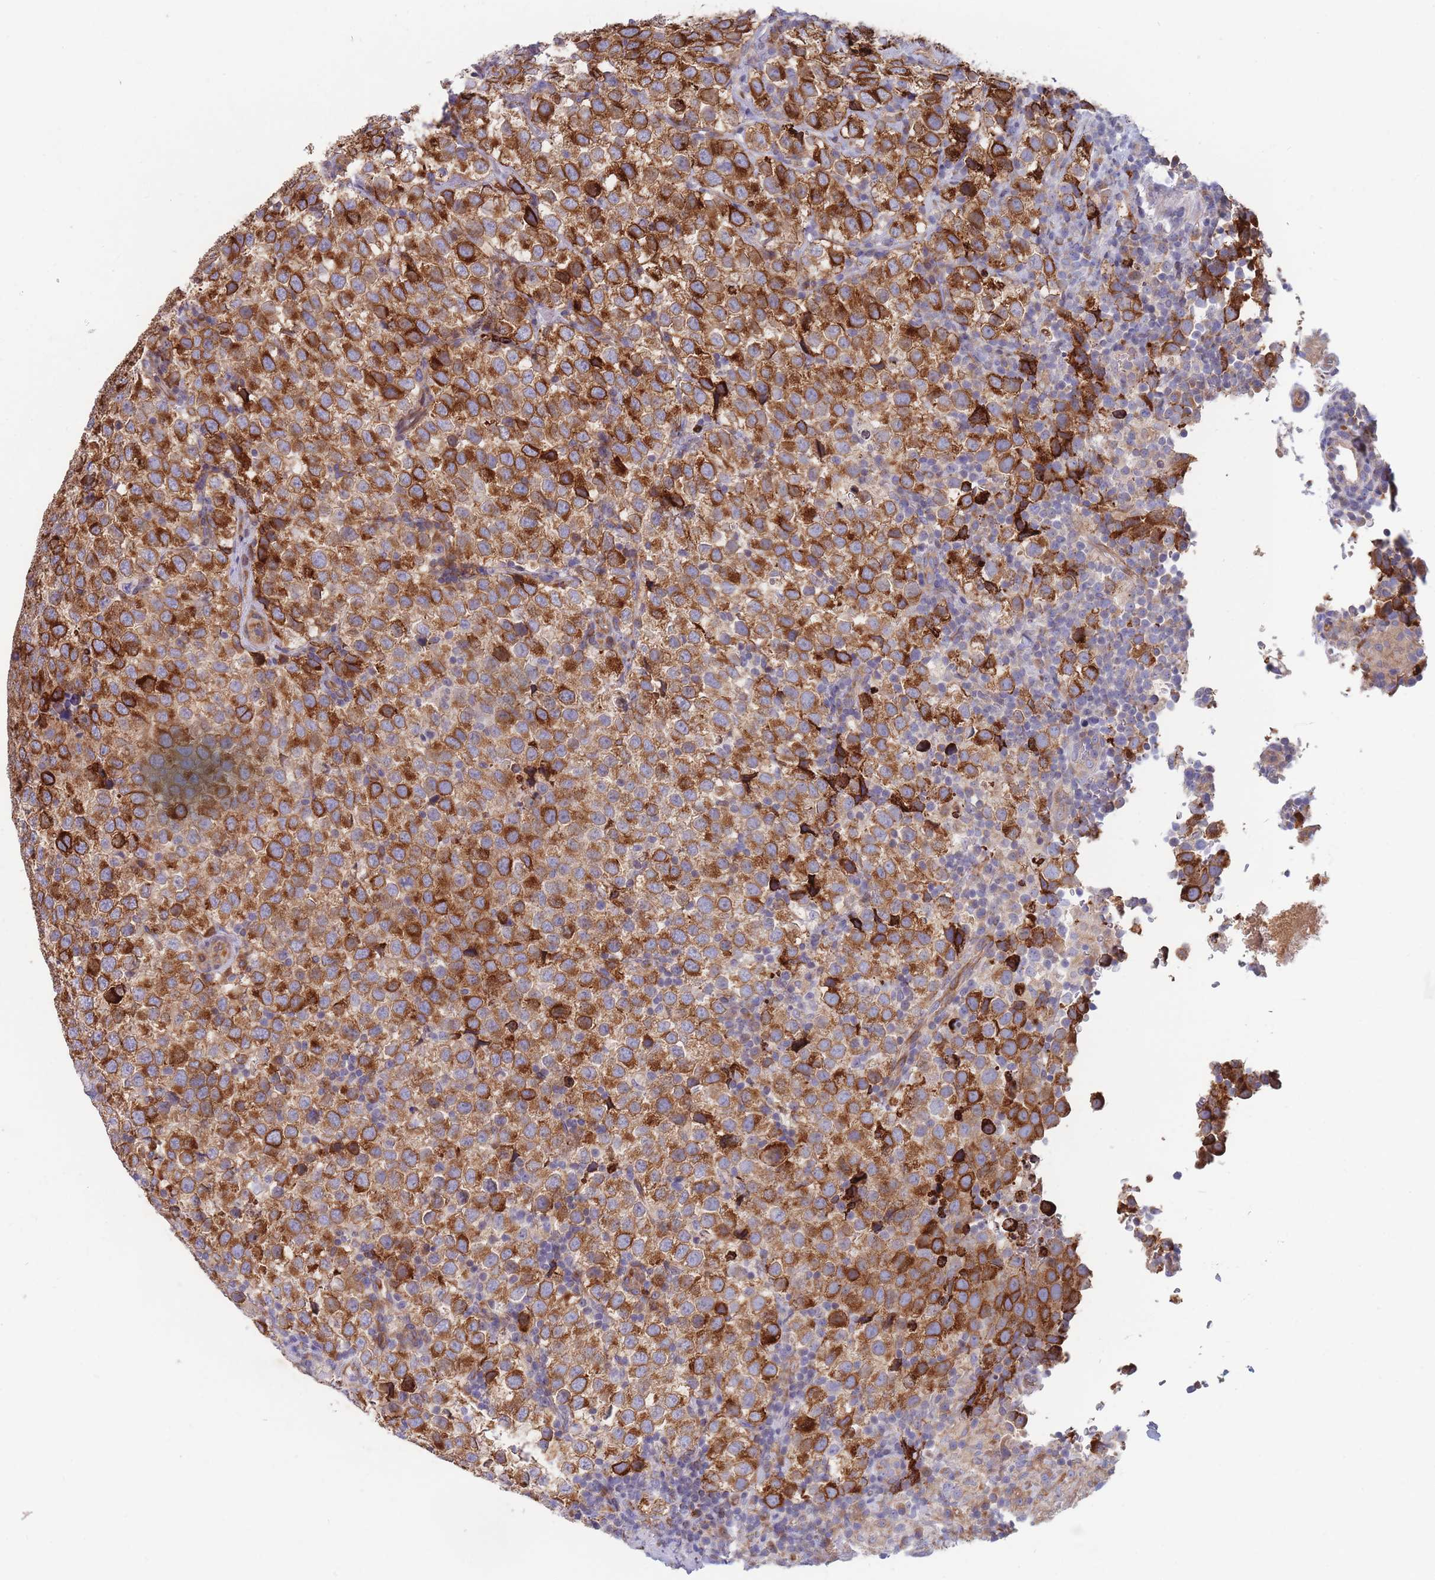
{"staining": {"intensity": "strong", "quantity": ">75%", "location": "cytoplasmic/membranous"}, "tissue": "testis cancer", "cell_type": "Tumor cells", "image_type": "cancer", "snomed": [{"axis": "morphology", "description": "Seminoma, NOS"}, {"axis": "topography", "description": "Testis"}], "caption": "Immunohistochemistry (IHC) of human testis cancer displays high levels of strong cytoplasmic/membranous positivity in about >75% of tumor cells.", "gene": "TMEM131L", "patient": {"sex": "male", "age": 34}}